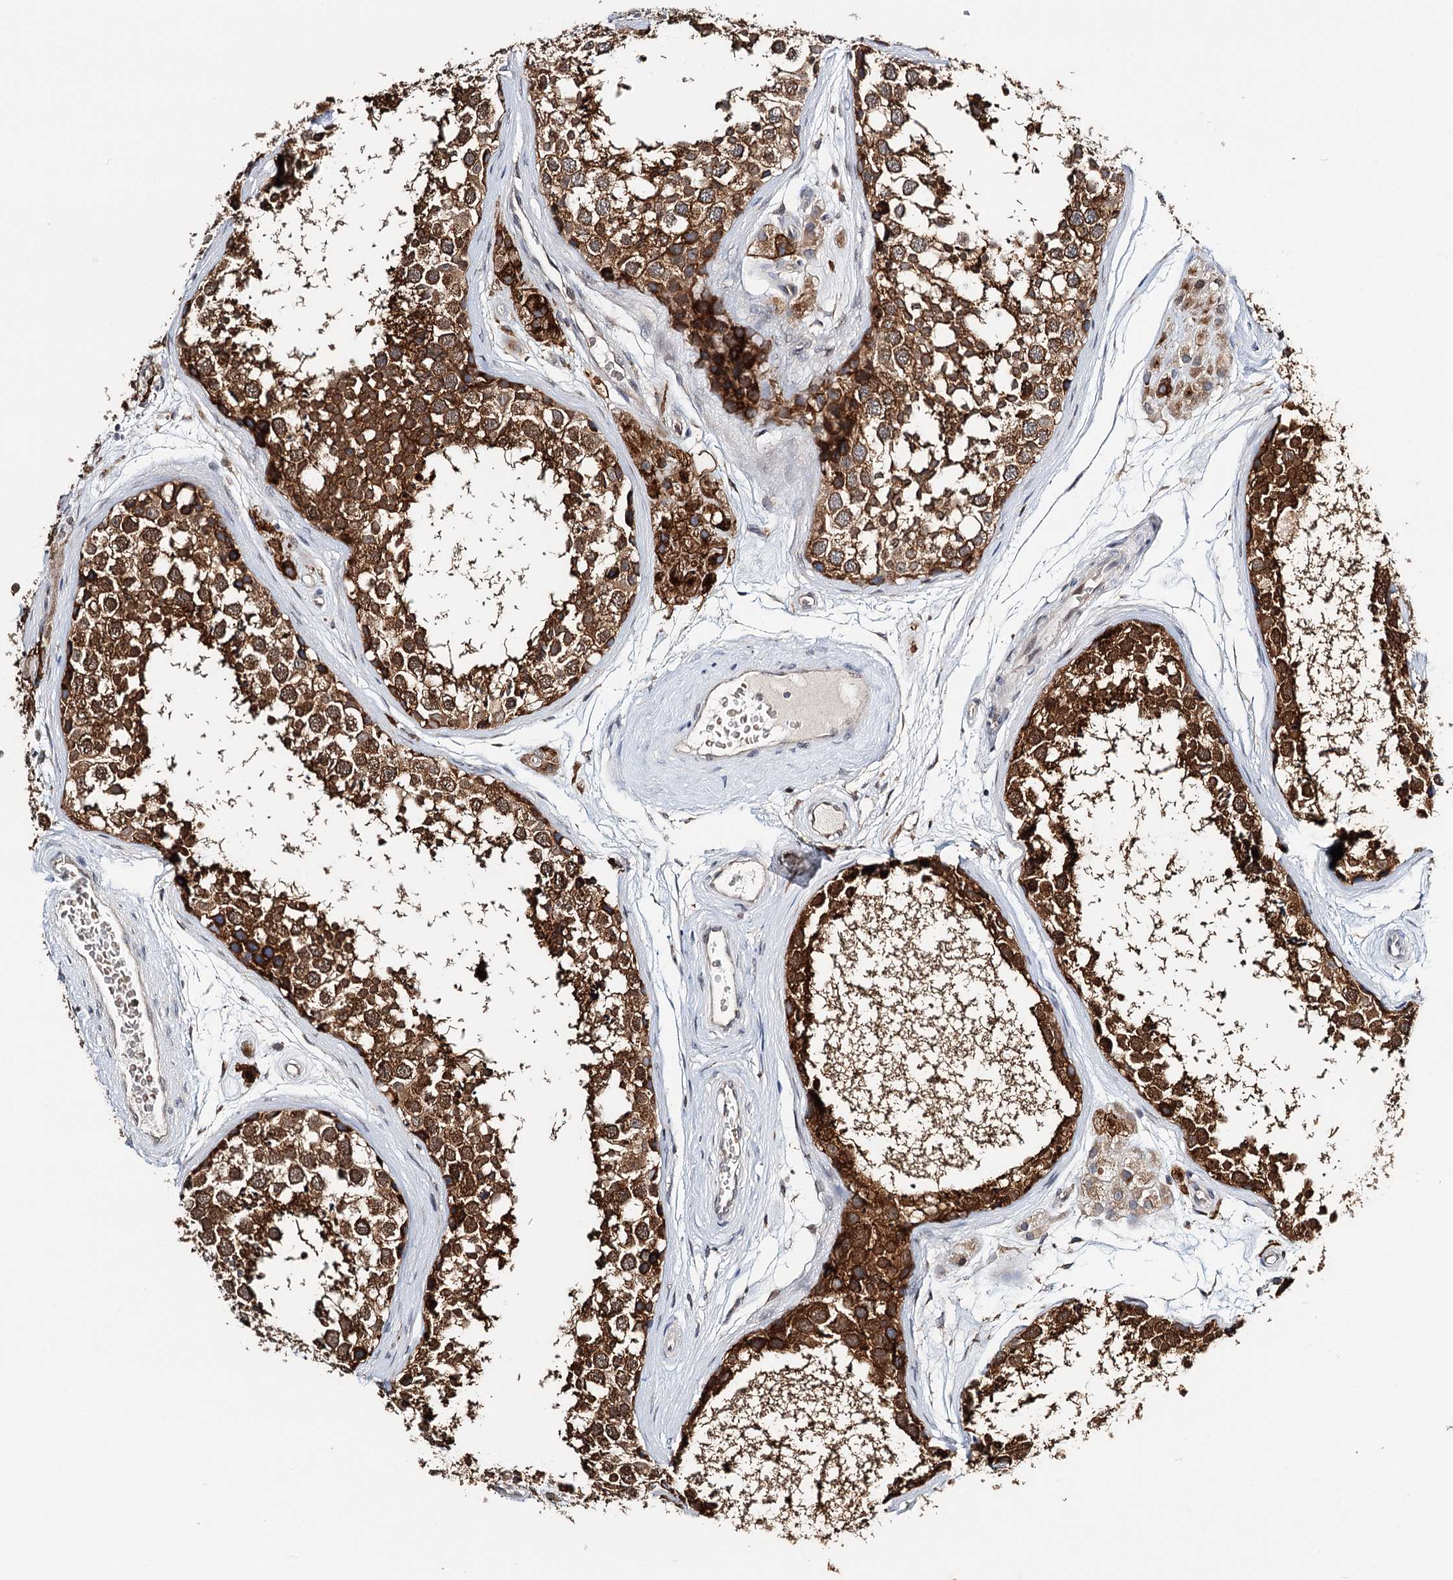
{"staining": {"intensity": "strong", "quantity": ">75%", "location": "cytoplasmic/membranous"}, "tissue": "testis", "cell_type": "Cells in seminiferous ducts", "image_type": "normal", "snomed": [{"axis": "morphology", "description": "Normal tissue, NOS"}, {"axis": "topography", "description": "Testis"}], "caption": "Testis stained with immunohistochemistry (IHC) demonstrates strong cytoplasmic/membranous expression in about >75% of cells in seminiferous ducts. The protein is stained brown, and the nuclei are stained in blue (DAB (3,3'-diaminobenzidine) IHC with brightfield microscopy, high magnification).", "gene": "CFAP46", "patient": {"sex": "male", "age": 56}}